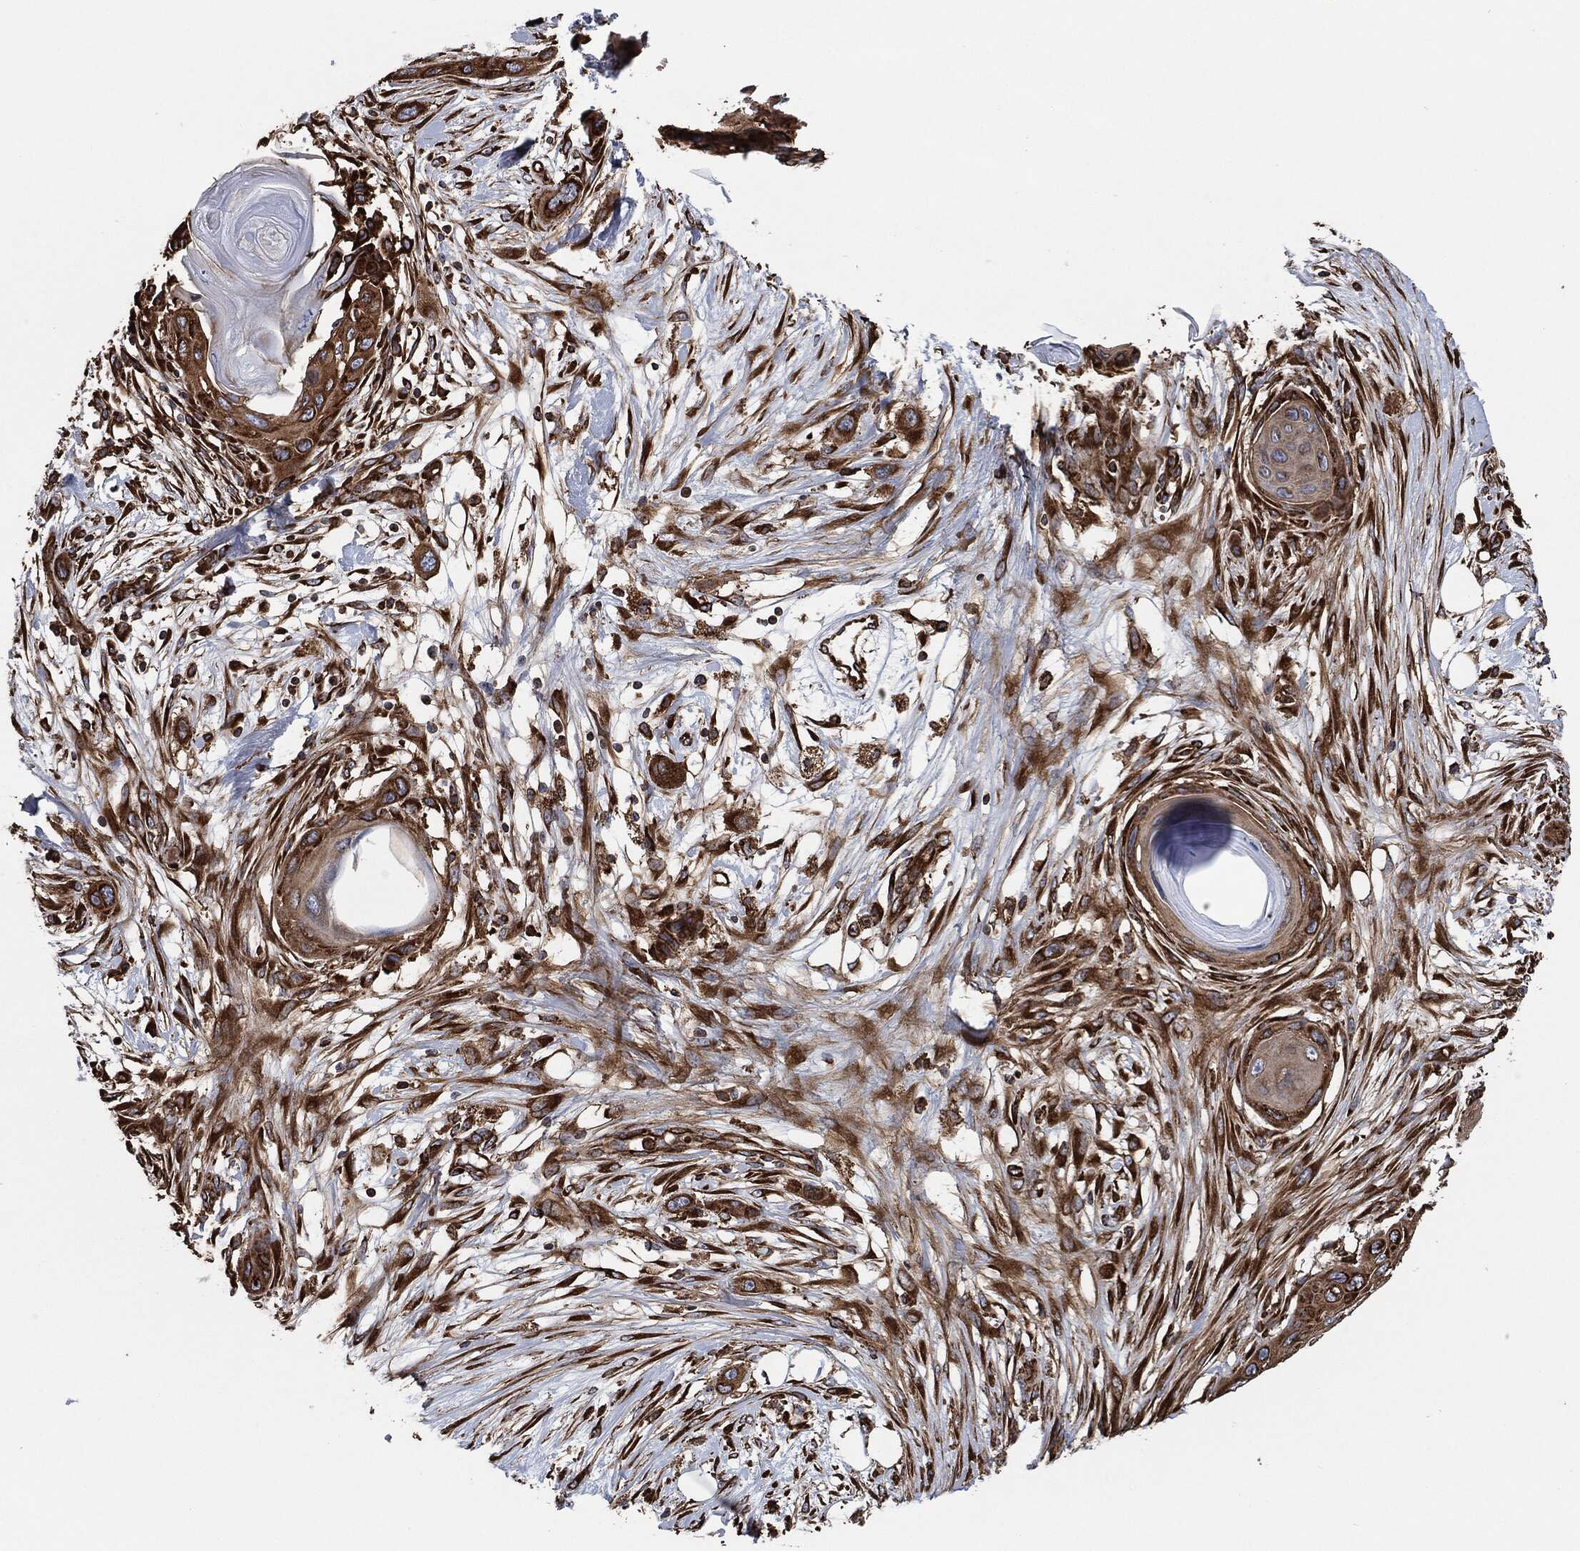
{"staining": {"intensity": "moderate", "quantity": ">75%", "location": "cytoplasmic/membranous"}, "tissue": "skin cancer", "cell_type": "Tumor cells", "image_type": "cancer", "snomed": [{"axis": "morphology", "description": "Squamous cell carcinoma, NOS"}, {"axis": "topography", "description": "Skin"}], "caption": "This image displays skin cancer (squamous cell carcinoma) stained with immunohistochemistry (IHC) to label a protein in brown. The cytoplasmic/membranous of tumor cells show moderate positivity for the protein. Nuclei are counter-stained blue.", "gene": "AMFR", "patient": {"sex": "male", "age": 79}}